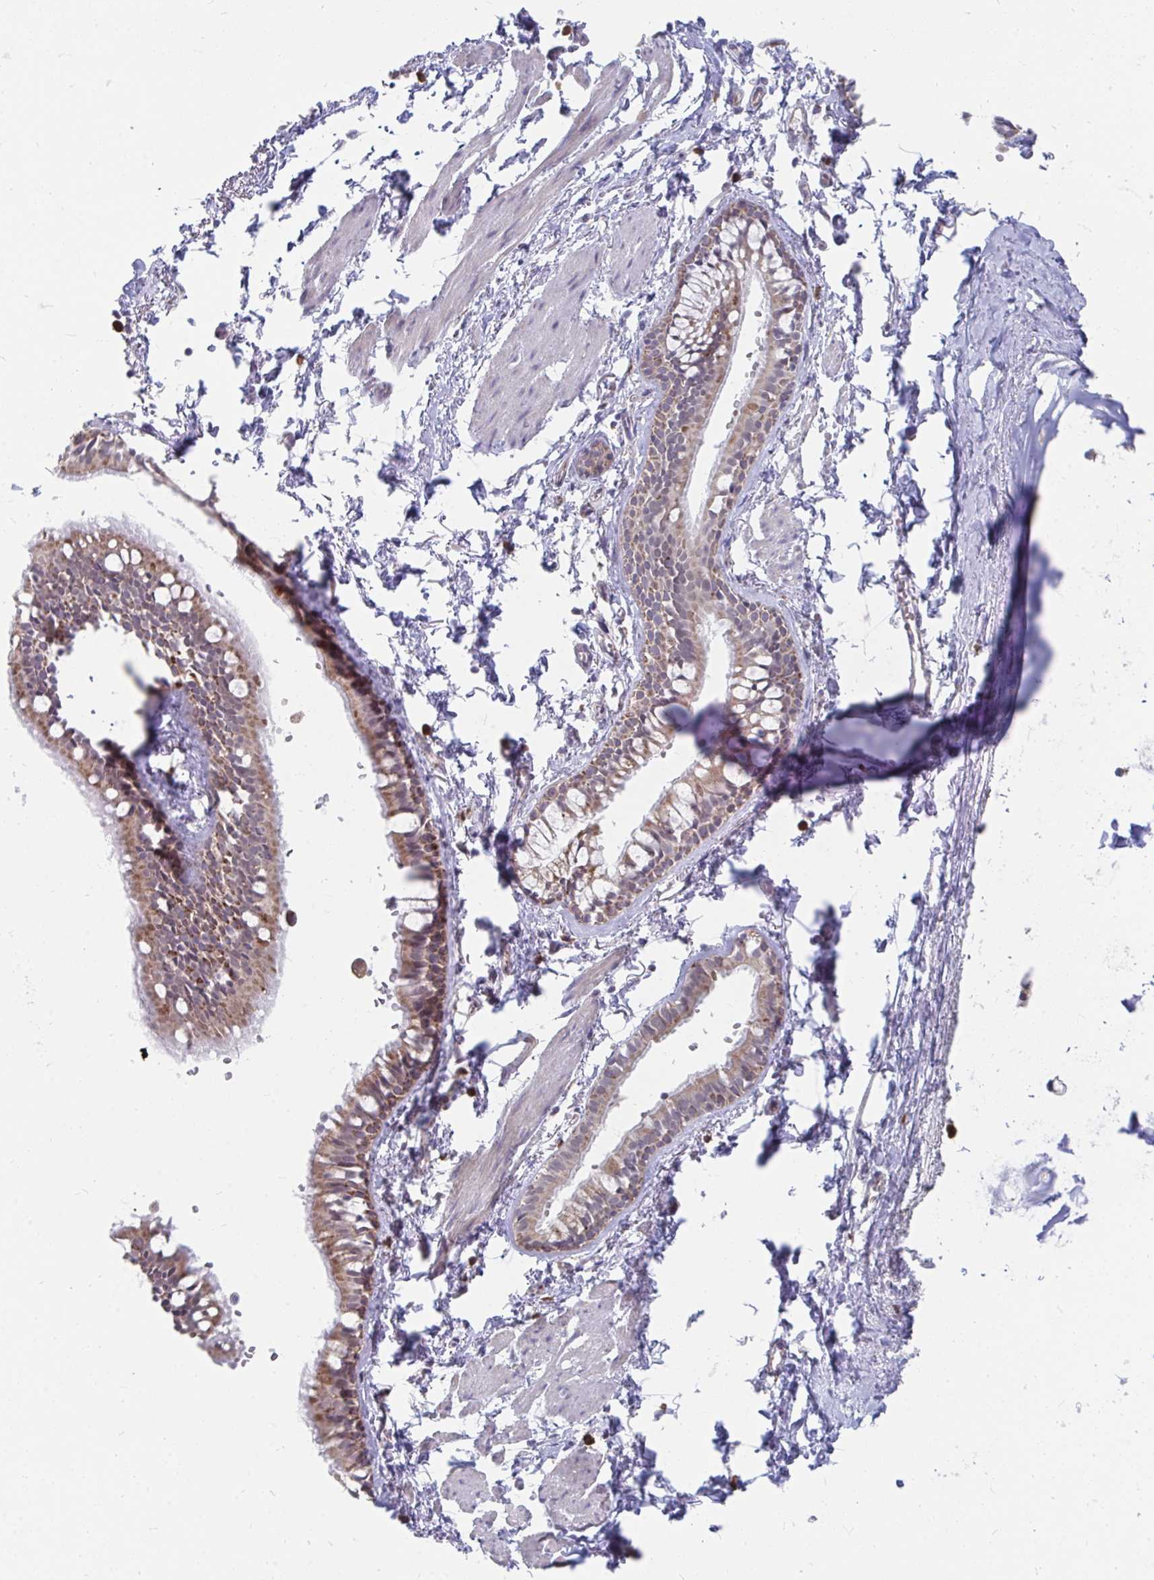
{"staining": {"intensity": "moderate", "quantity": ">75%", "location": "cytoplasmic/membranous"}, "tissue": "bronchus", "cell_type": "Respiratory epithelial cells", "image_type": "normal", "snomed": [{"axis": "morphology", "description": "Normal tissue, NOS"}, {"axis": "topography", "description": "Cartilage tissue"}, {"axis": "topography", "description": "Bronchus"}, {"axis": "topography", "description": "Peripheral nerve tissue"}], "caption": "An IHC photomicrograph of benign tissue is shown. Protein staining in brown labels moderate cytoplasmic/membranous positivity in bronchus within respiratory epithelial cells.", "gene": "PABIR3", "patient": {"sex": "female", "age": 59}}